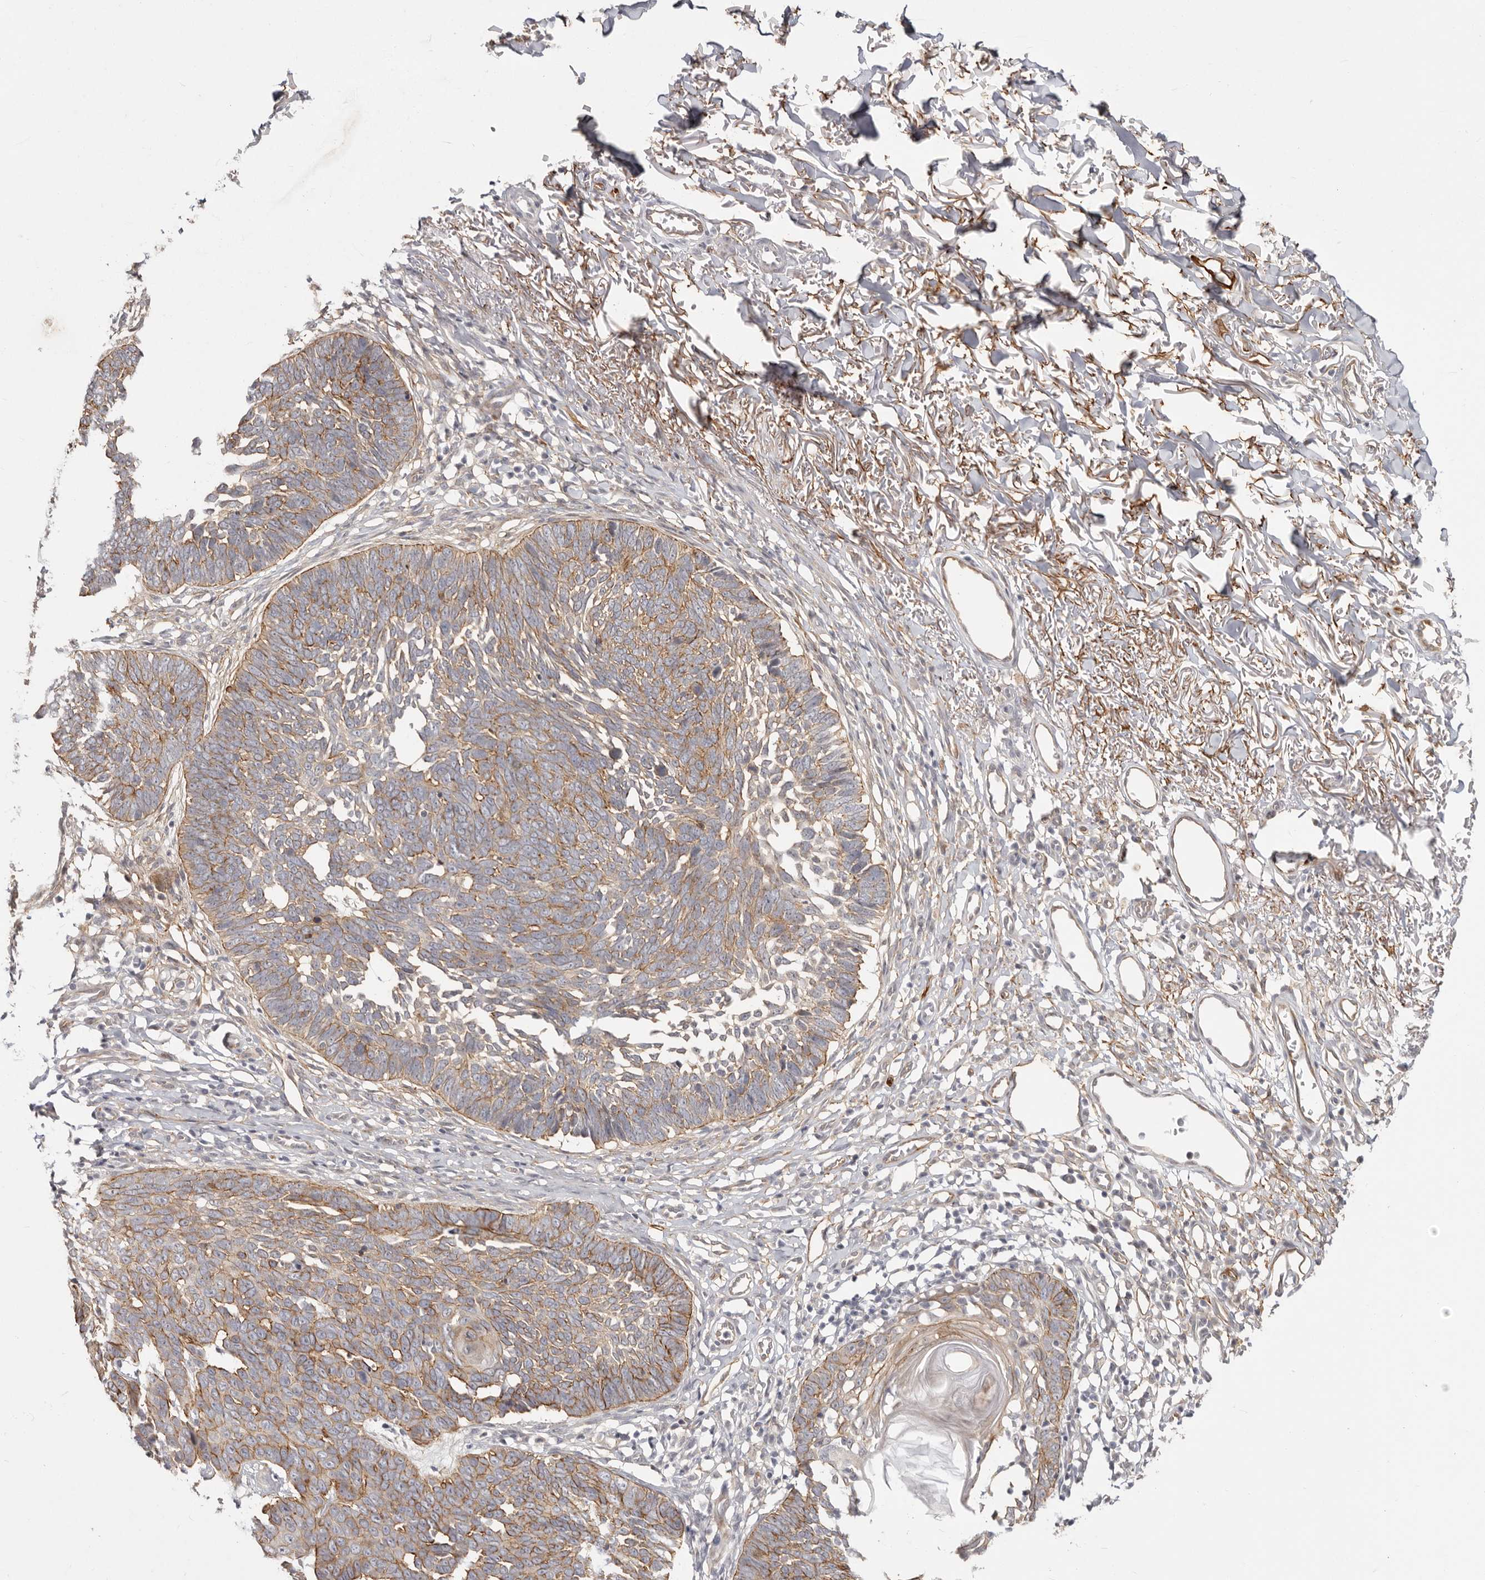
{"staining": {"intensity": "moderate", "quantity": "25%-75%", "location": "cytoplasmic/membranous"}, "tissue": "skin cancer", "cell_type": "Tumor cells", "image_type": "cancer", "snomed": [{"axis": "morphology", "description": "Normal tissue, NOS"}, {"axis": "morphology", "description": "Basal cell carcinoma"}, {"axis": "topography", "description": "Skin"}], "caption": "Protein expression analysis of human basal cell carcinoma (skin) reveals moderate cytoplasmic/membranous expression in about 25%-75% of tumor cells.", "gene": "SZT2", "patient": {"sex": "male", "age": 77}}